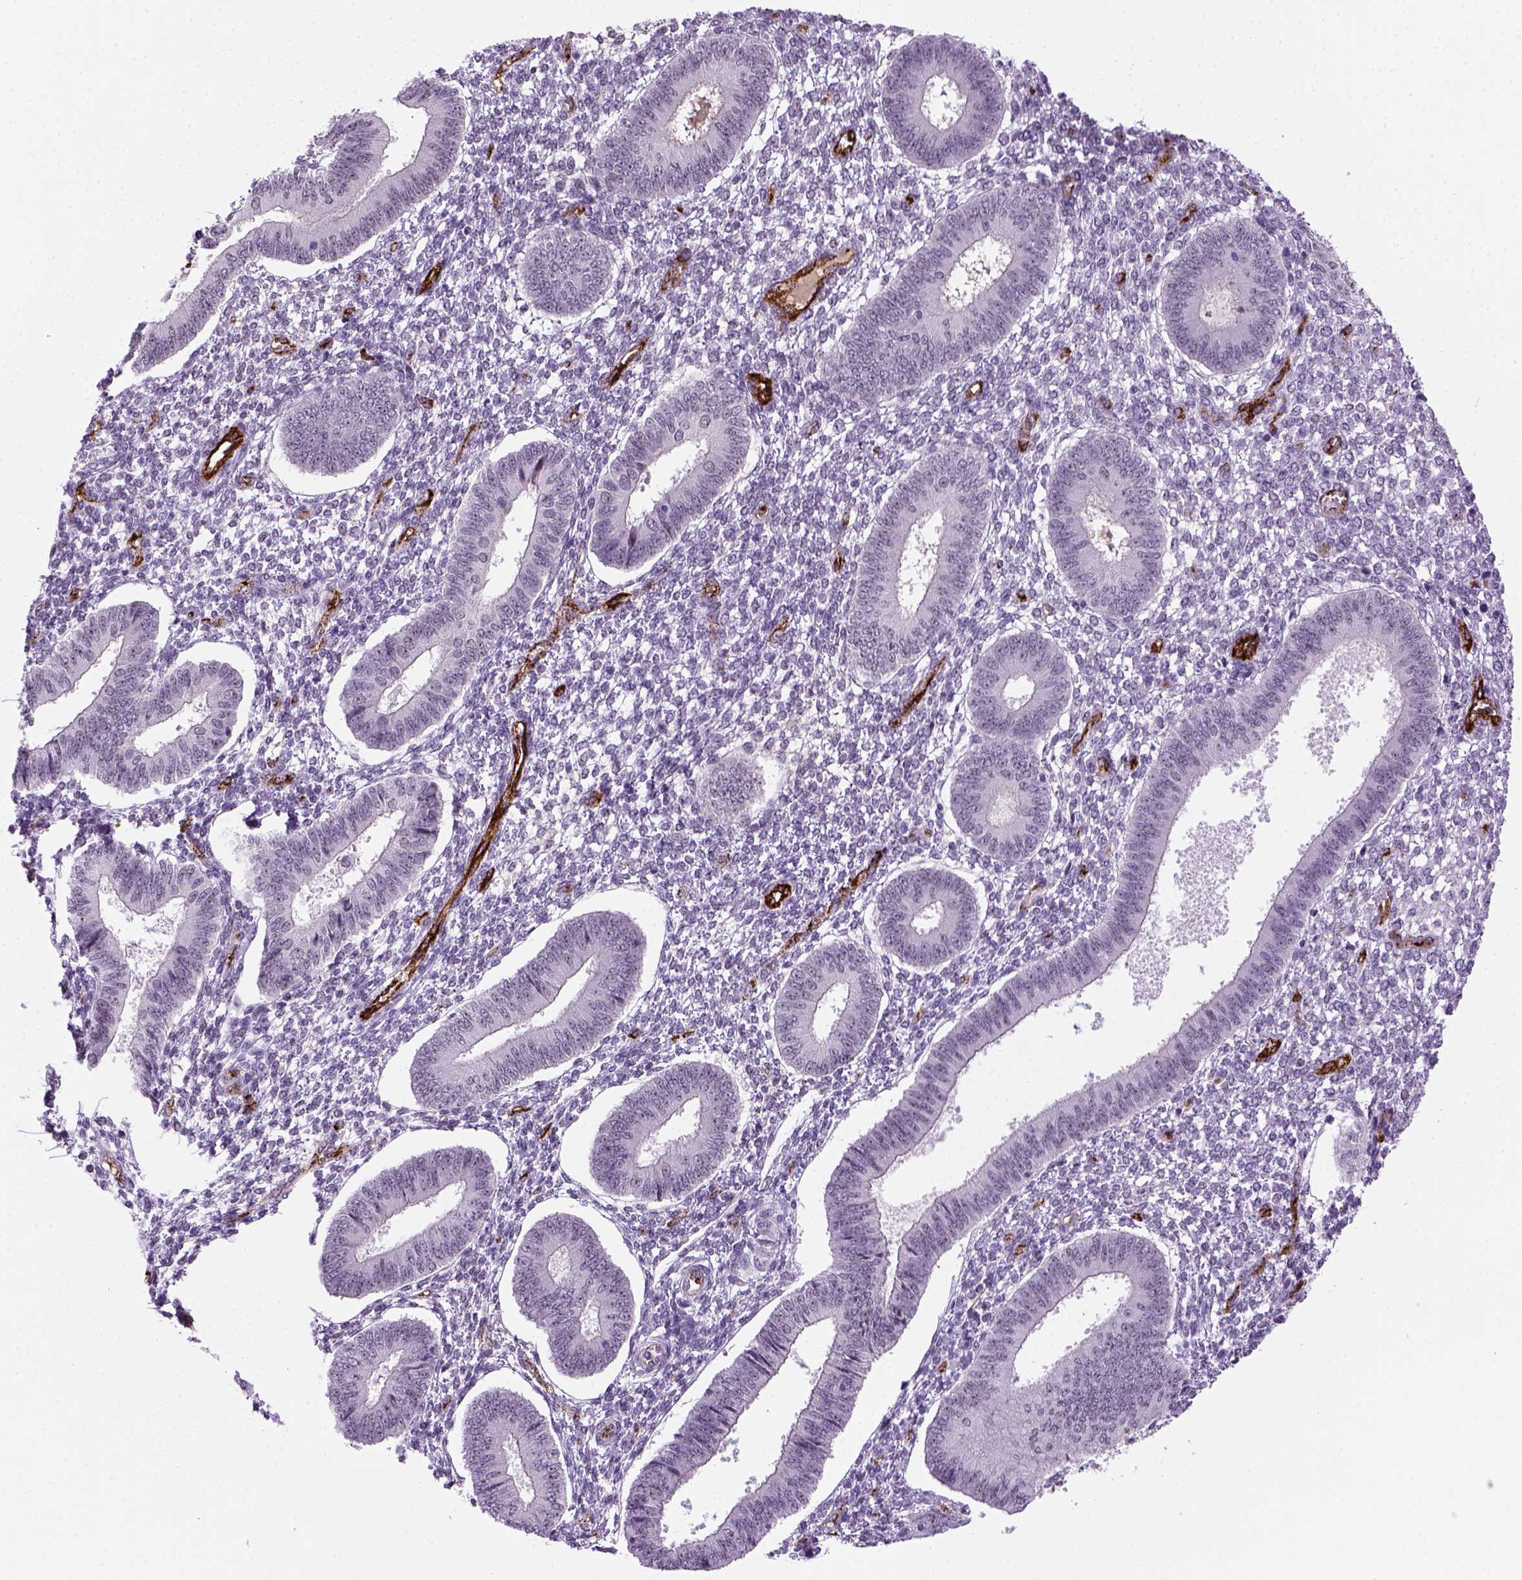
{"staining": {"intensity": "negative", "quantity": "none", "location": "none"}, "tissue": "endometrium", "cell_type": "Cells in endometrial stroma", "image_type": "normal", "snomed": [{"axis": "morphology", "description": "Normal tissue, NOS"}, {"axis": "topography", "description": "Endometrium"}], "caption": "Endometrium stained for a protein using IHC demonstrates no staining cells in endometrial stroma.", "gene": "VWF", "patient": {"sex": "female", "age": 42}}